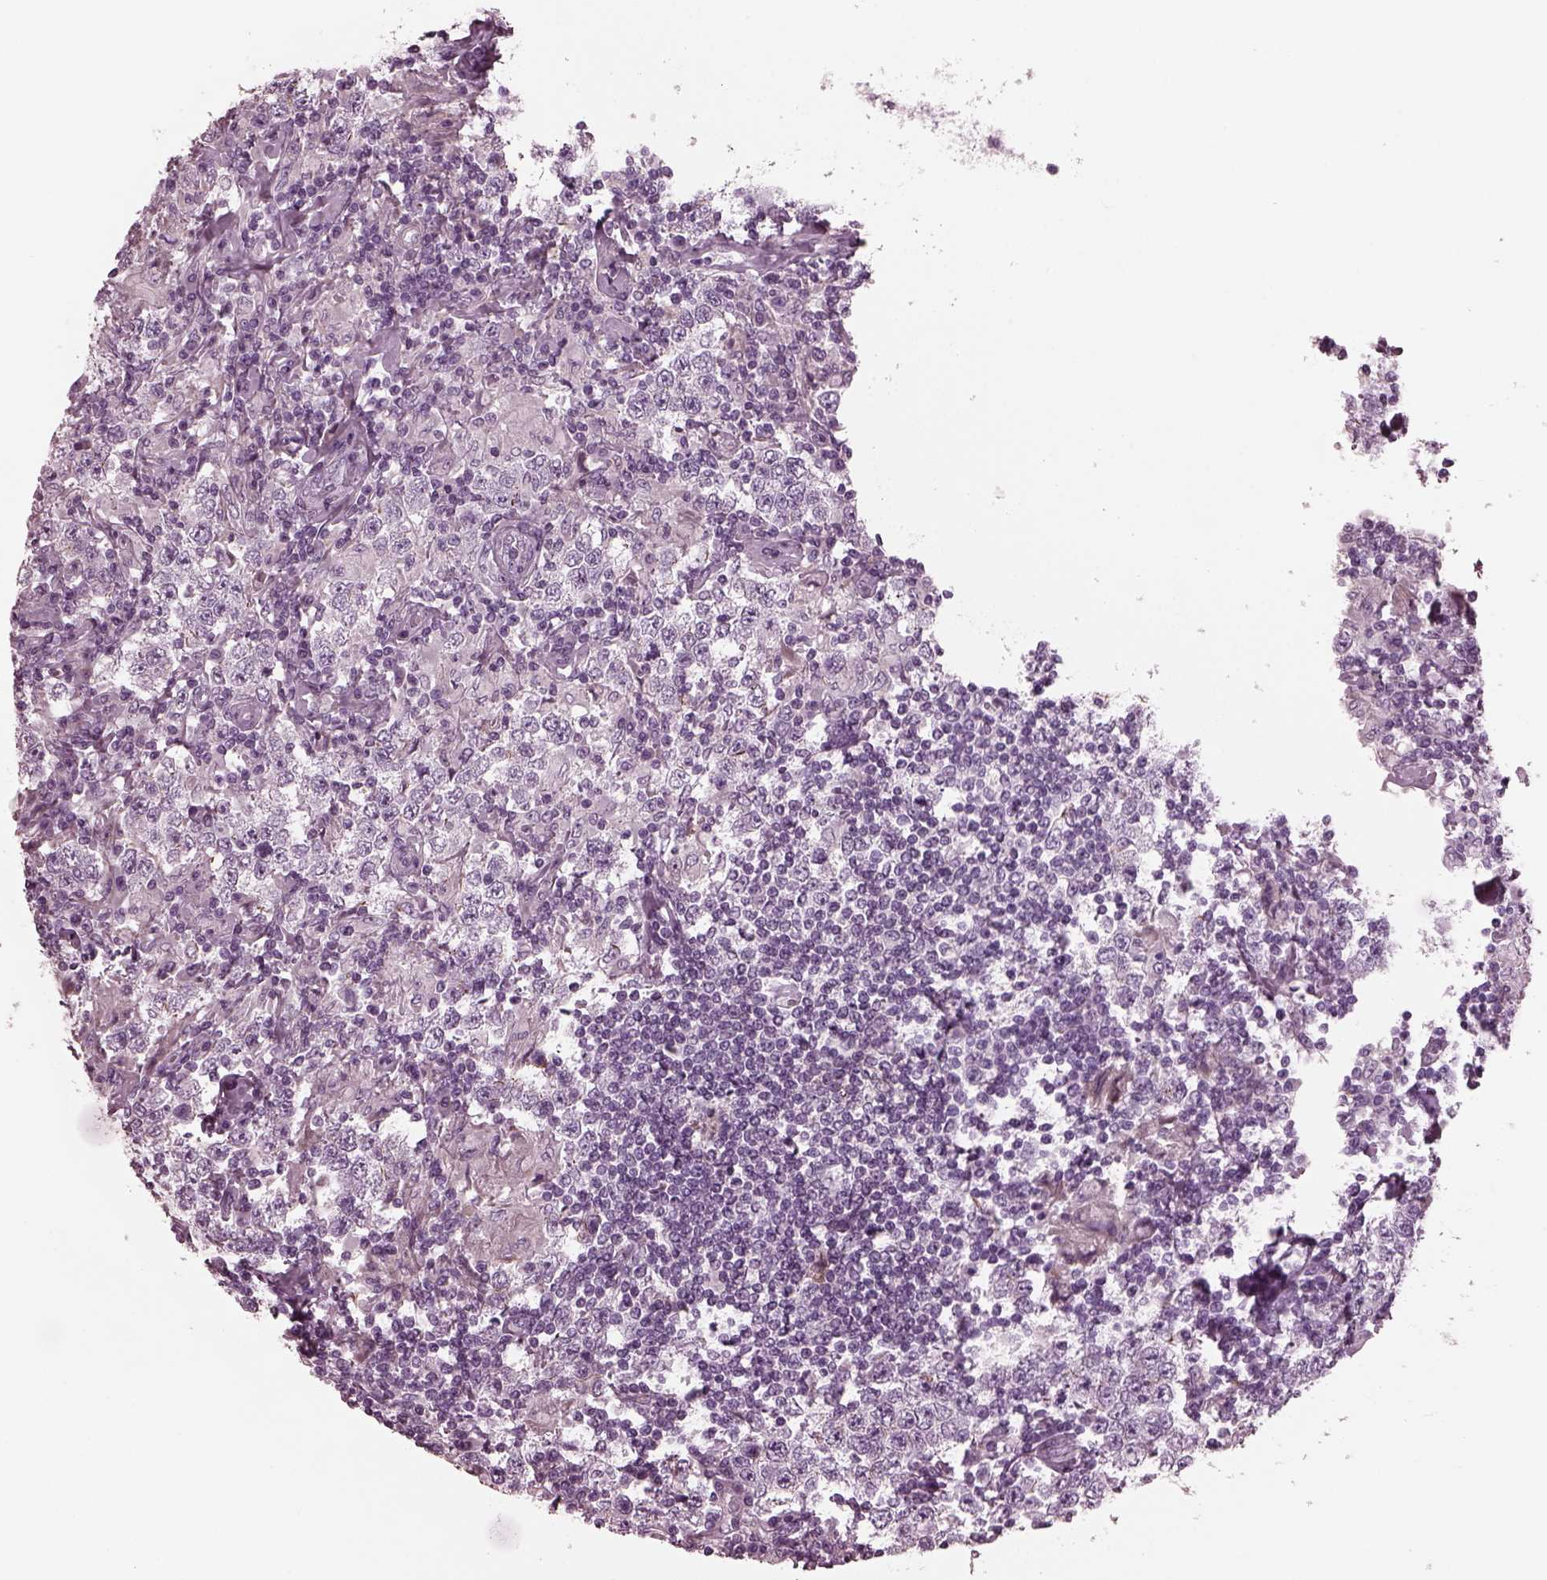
{"staining": {"intensity": "negative", "quantity": "none", "location": "none"}, "tissue": "testis cancer", "cell_type": "Tumor cells", "image_type": "cancer", "snomed": [{"axis": "morphology", "description": "Seminoma, NOS"}, {"axis": "morphology", "description": "Carcinoma, Embryonal, NOS"}, {"axis": "topography", "description": "Testis"}], "caption": "The photomicrograph demonstrates no staining of tumor cells in testis cancer (seminoma).", "gene": "GDF11", "patient": {"sex": "male", "age": 41}}